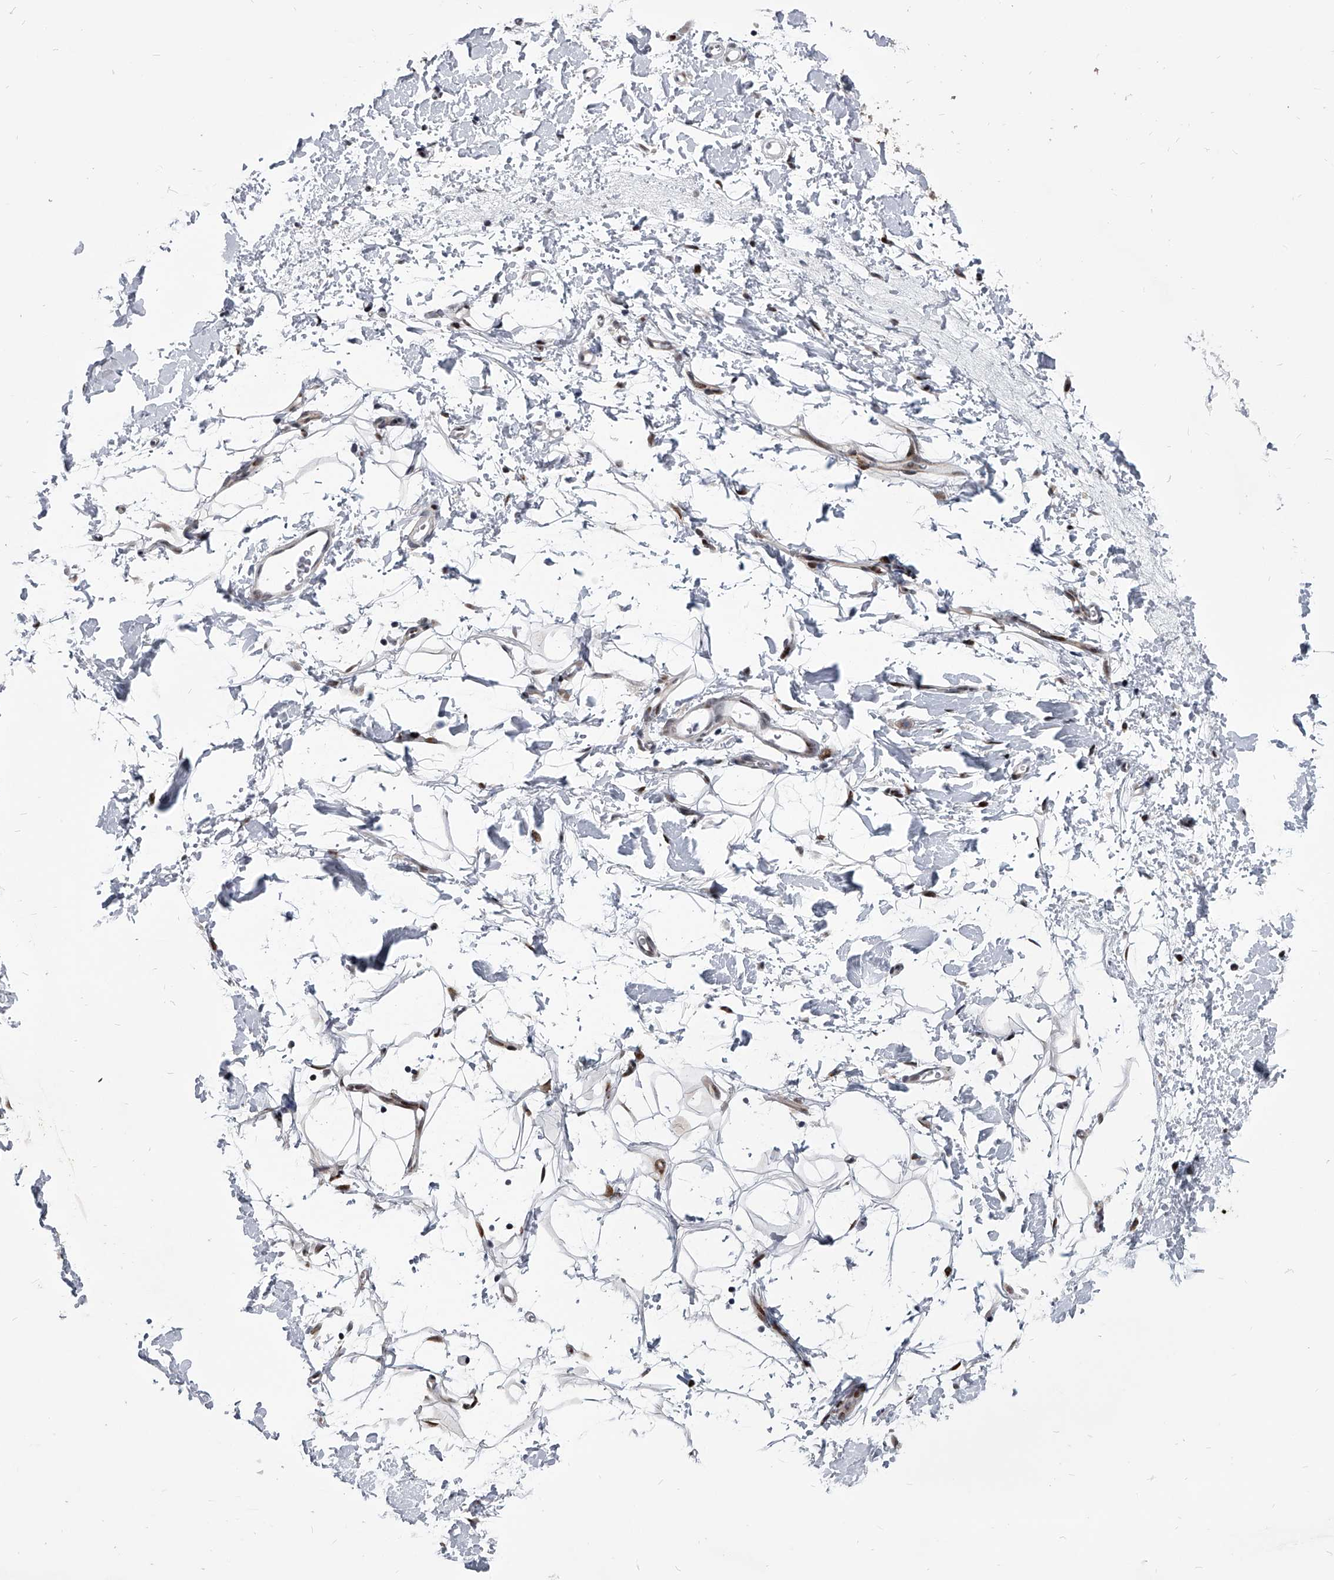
{"staining": {"intensity": "moderate", "quantity": ">75%", "location": "nuclear"}, "tissue": "adipose tissue", "cell_type": "Adipocytes", "image_type": "normal", "snomed": [{"axis": "morphology", "description": "Normal tissue, NOS"}, {"axis": "morphology", "description": "Adenocarcinoma, NOS"}, {"axis": "topography", "description": "Pancreas"}, {"axis": "topography", "description": "Peripheral nerve tissue"}], "caption": "Moderate nuclear expression is identified in approximately >75% of adipocytes in normal adipose tissue. The staining is performed using DAB brown chromogen to label protein expression. The nuclei are counter-stained blue using hematoxylin.", "gene": "CMTR1", "patient": {"sex": "male", "age": 59}}